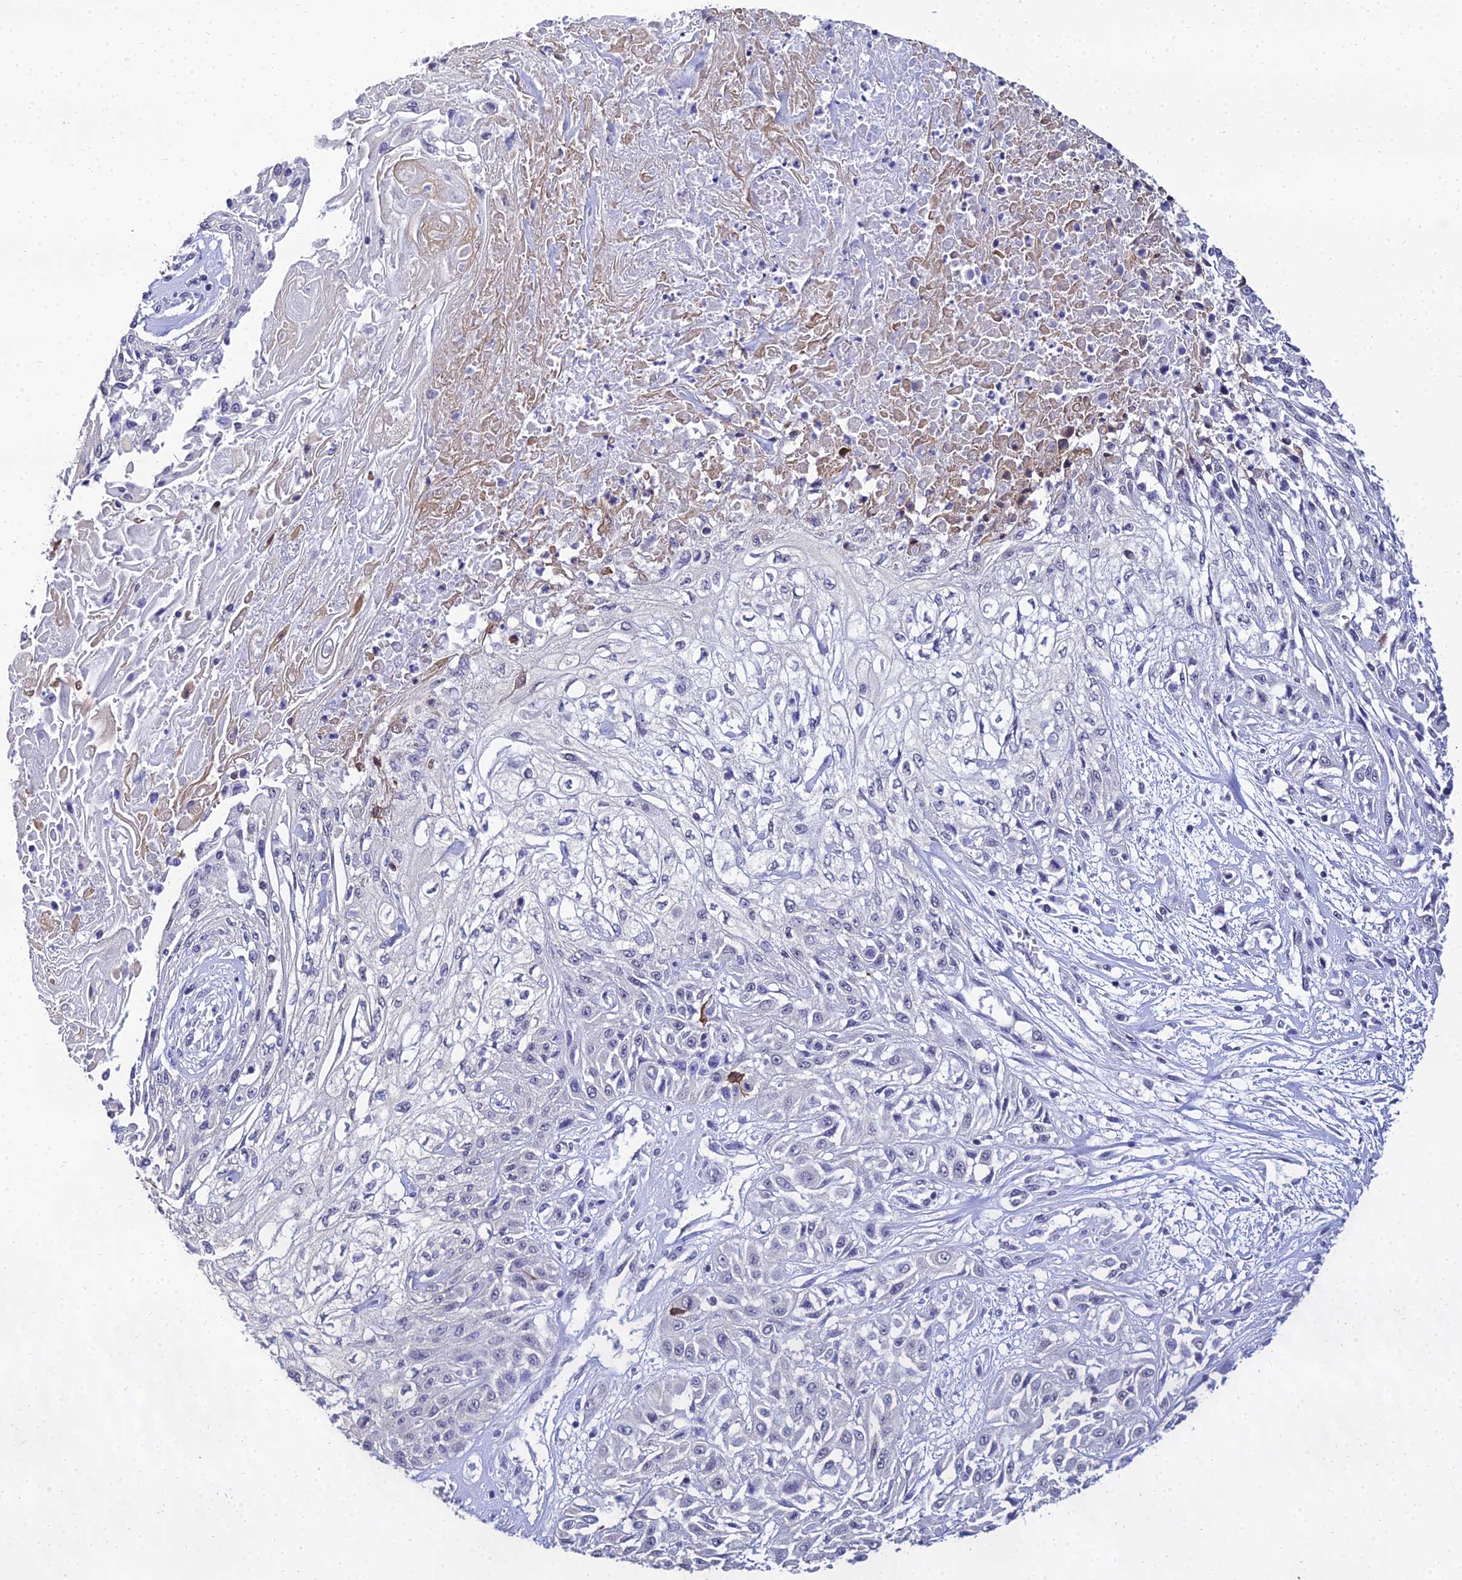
{"staining": {"intensity": "negative", "quantity": "none", "location": "none"}, "tissue": "skin cancer", "cell_type": "Tumor cells", "image_type": "cancer", "snomed": [{"axis": "morphology", "description": "Squamous cell carcinoma, NOS"}, {"axis": "morphology", "description": "Squamous cell carcinoma, metastatic, NOS"}, {"axis": "topography", "description": "Skin"}, {"axis": "topography", "description": "Lymph node"}], "caption": "DAB (3,3'-diaminobenzidine) immunohistochemical staining of human skin cancer (squamous cell carcinoma) displays no significant expression in tumor cells. (Brightfield microscopy of DAB IHC at high magnification).", "gene": "PPP4R2", "patient": {"sex": "male", "age": 75}}